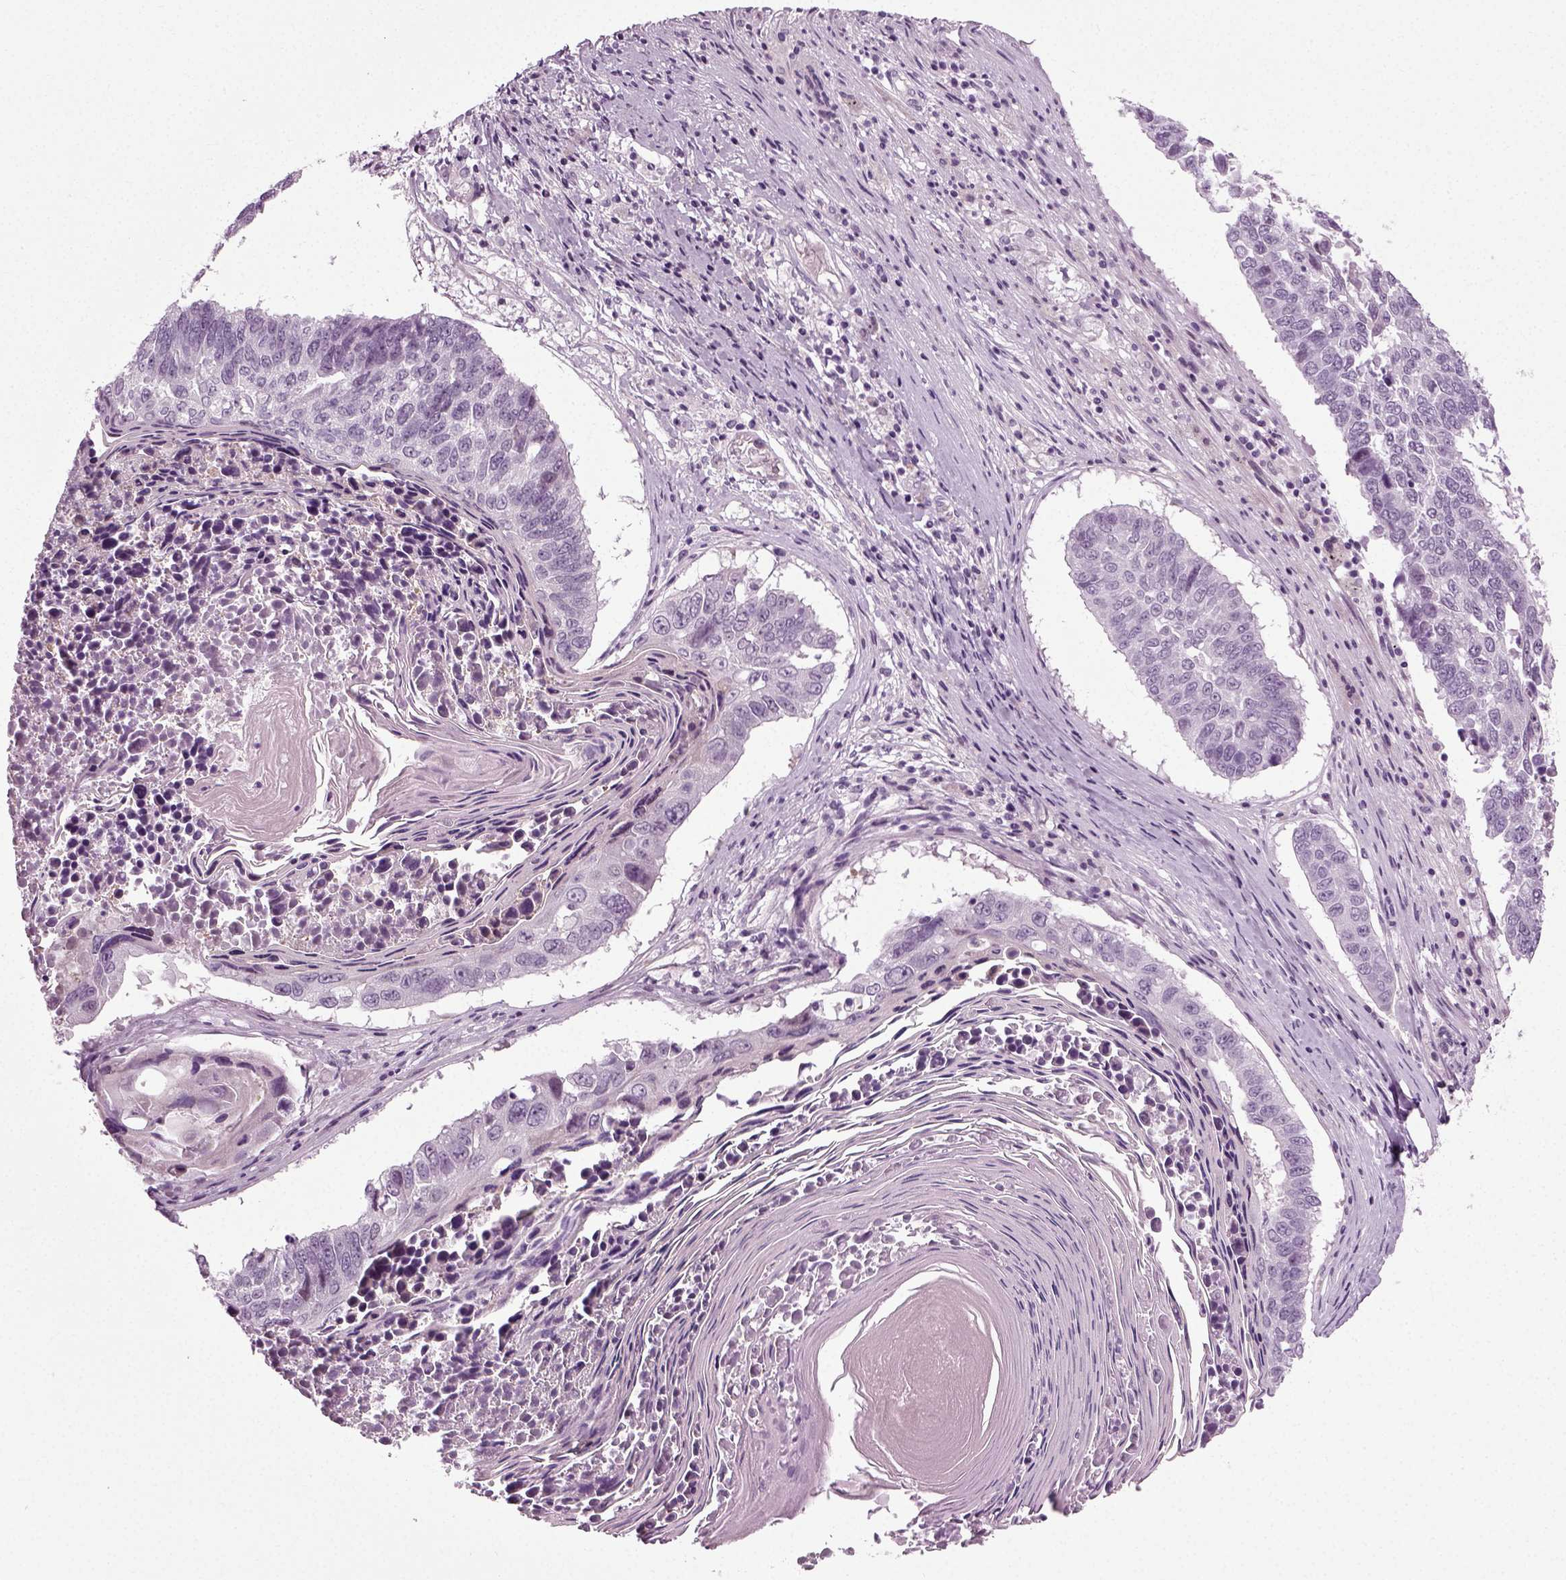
{"staining": {"intensity": "negative", "quantity": "none", "location": "none"}, "tissue": "lung cancer", "cell_type": "Tumor cells", "image_type": "cancer", "snomed": [{"axis": "morphology", "description": "Squamous cell carcinoma, NOS"}, {"axis": "topography", "description": "Lung"}], "caption": "Histopathology image shows no significant protein positivity in tumor cells of squamous cell carcinoma (lung).", "gene": "SCG5", "patient": {"sex": "male", "age": 73}}